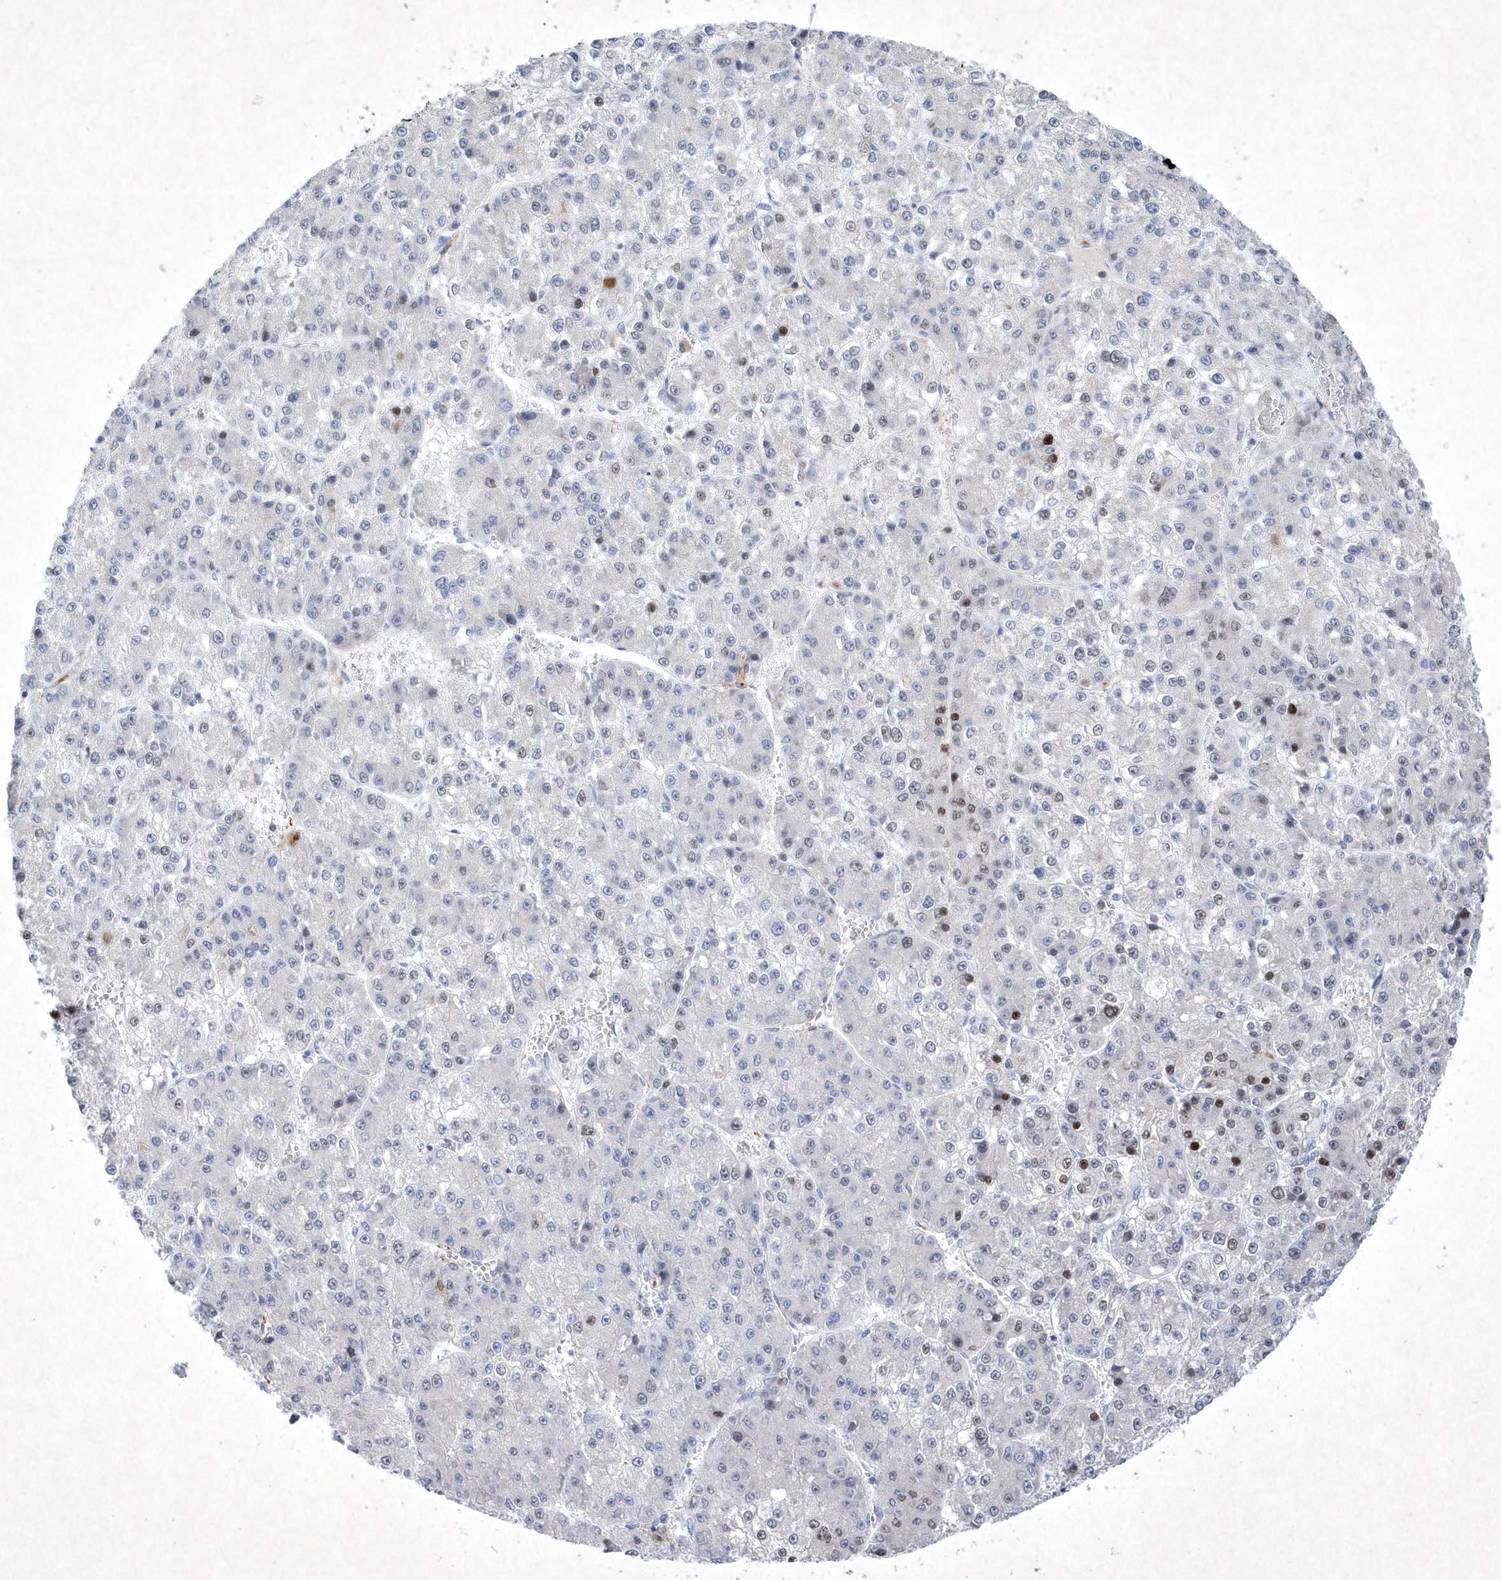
{"staining": {"intensity": "negative", "quantity": "none", "location": "none"}, "tissue": "liver cancer", "cell_type": "Tumor cells", "image_type": "cancer", "snomed": [{"axis": "morphology", "description": "Carcinoma, Hepatocellular, NOS"}, {"axis": "topography", "description": "Liver"}], "caption": "Hepatocellular carcinoma (liver) was stained to show a protein in brown. There is no significant expression in tumor cells.", "gene": "BHLHA15", "patient": {"sex": "female", "age": 73}}